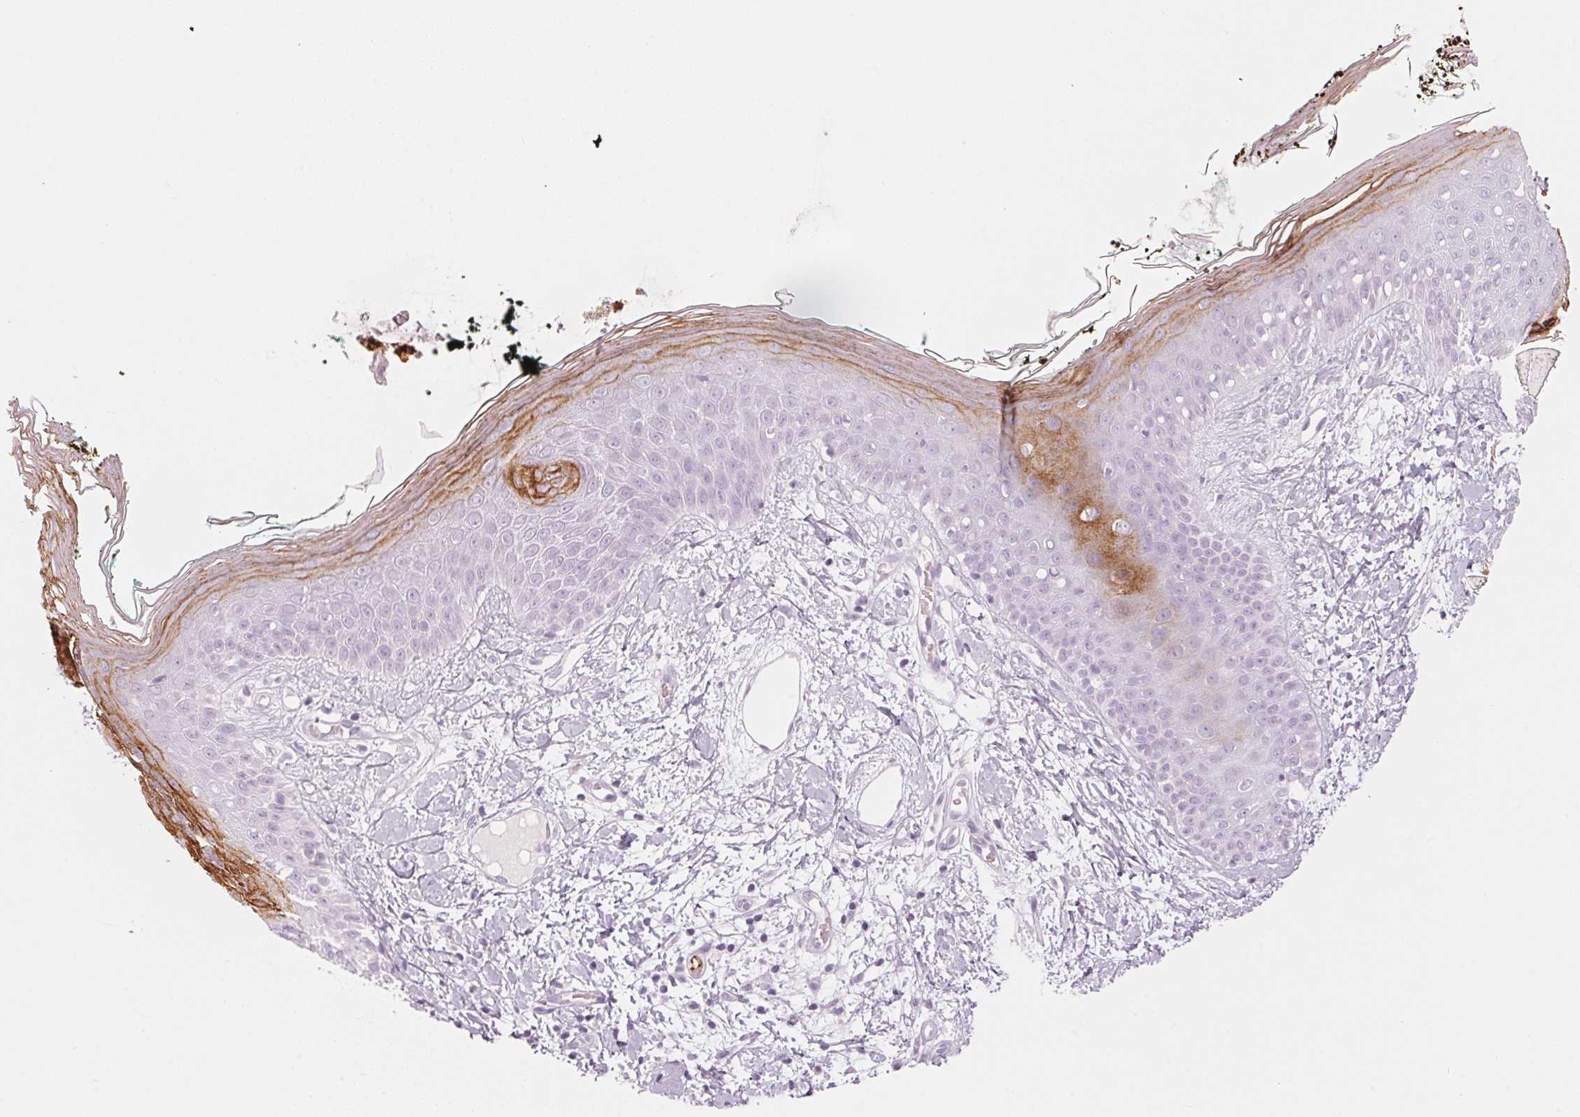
{"staining": {"intensity": "negative", "quantity": "none", "location": "none"}, "tissue": "skin", "cell_type": "Fibroblasts", "image_type": "normal", "snomed": [{"axis": "morphology", "description": "Normal tissue, NOS"}, {"axis": "topography", "description": "Skin"}], "caption": "Histopathology image shows no protein expression in fibroblasts of normal skin.", "gene": "KLK7", "patient": {"sex": "female", "age": 34}}